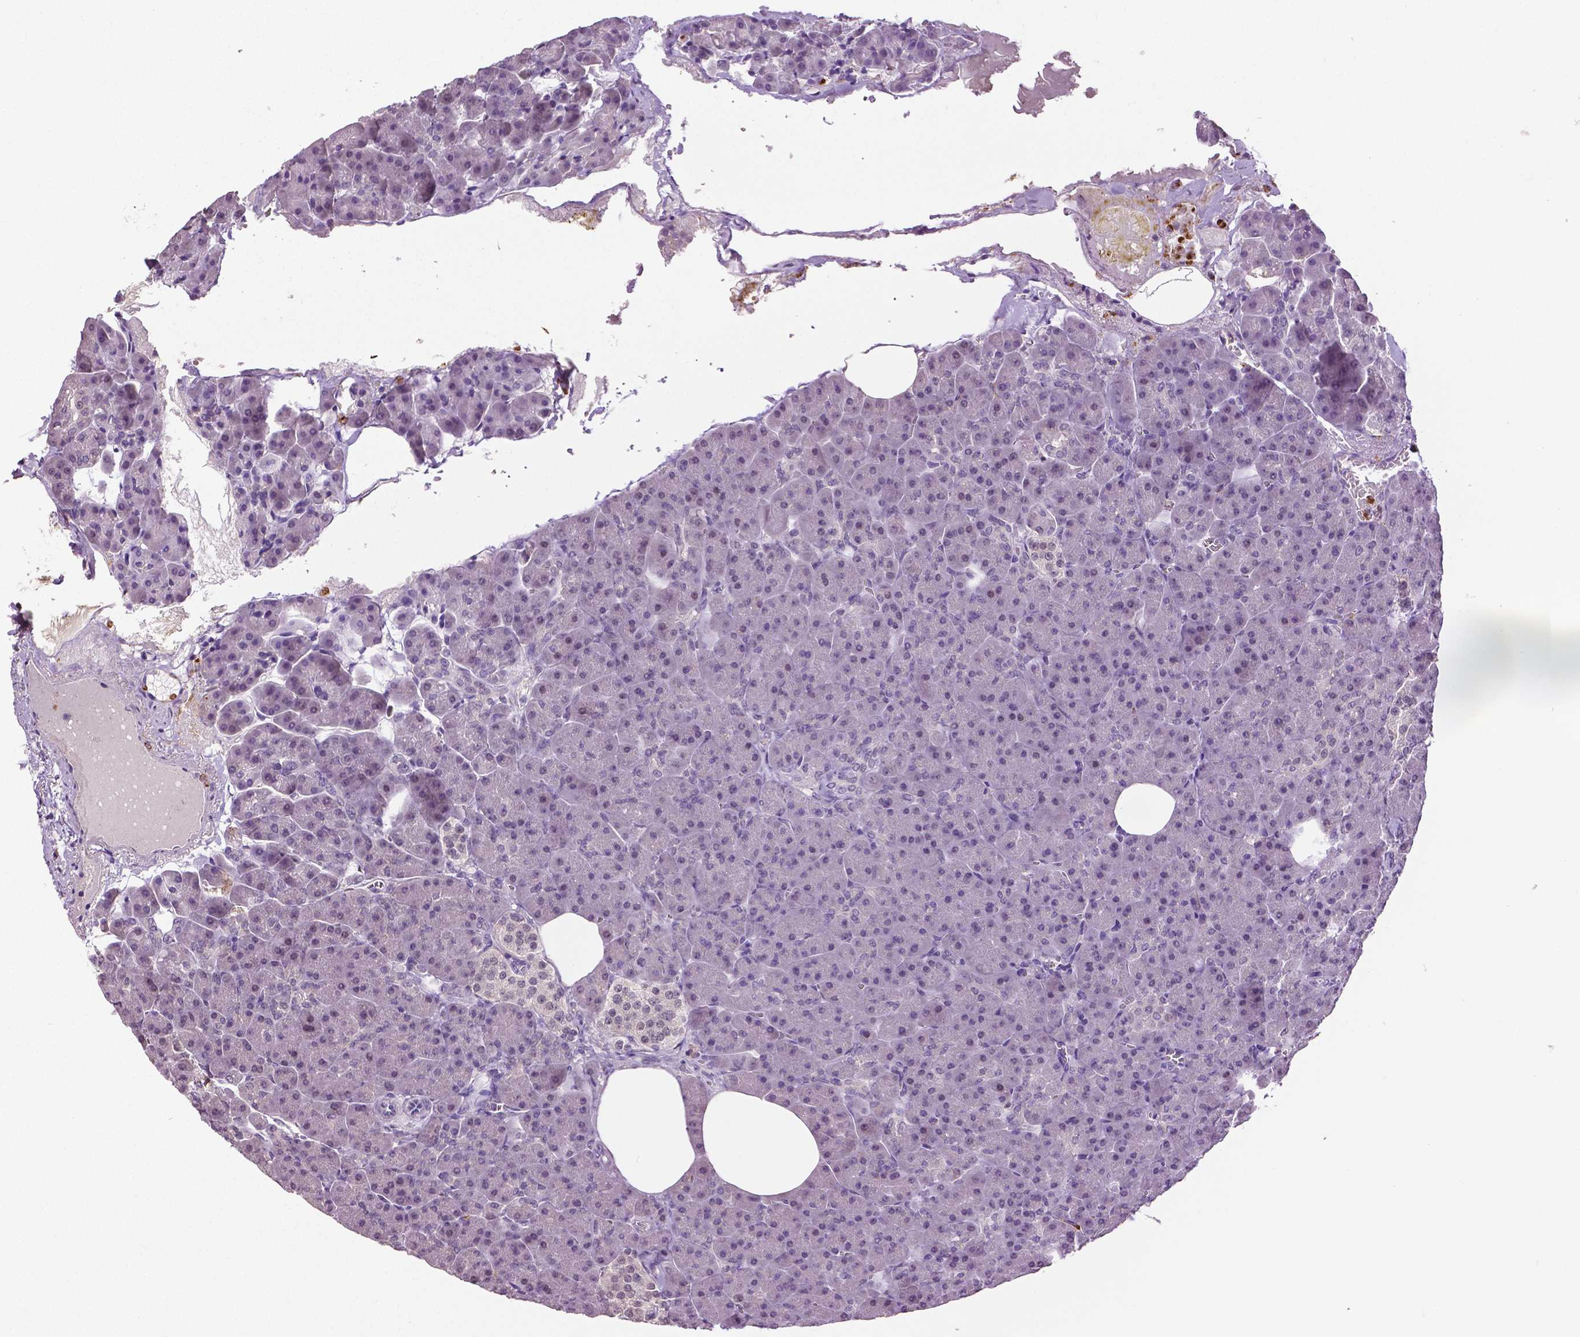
{"staining": {"intensity": "weak", "quantity": "<25%", "location": "nuclear"}, "tissue": "pancreas", "cell_type": "Exocrine glandular cells", "image_type": "normal", "snomed": [{"axis": "morphology", "description": "Normal tissue, NOS"}, {"axis": "topography", "description": "Pancreas"}], "caption": "High power microscopy image of an IHC image of unremarkable pancreas, revealing no significant expression in exocrine glandular cells.", "gene": "PTPN5", "patient": {"sex": "female", "age": 74}}